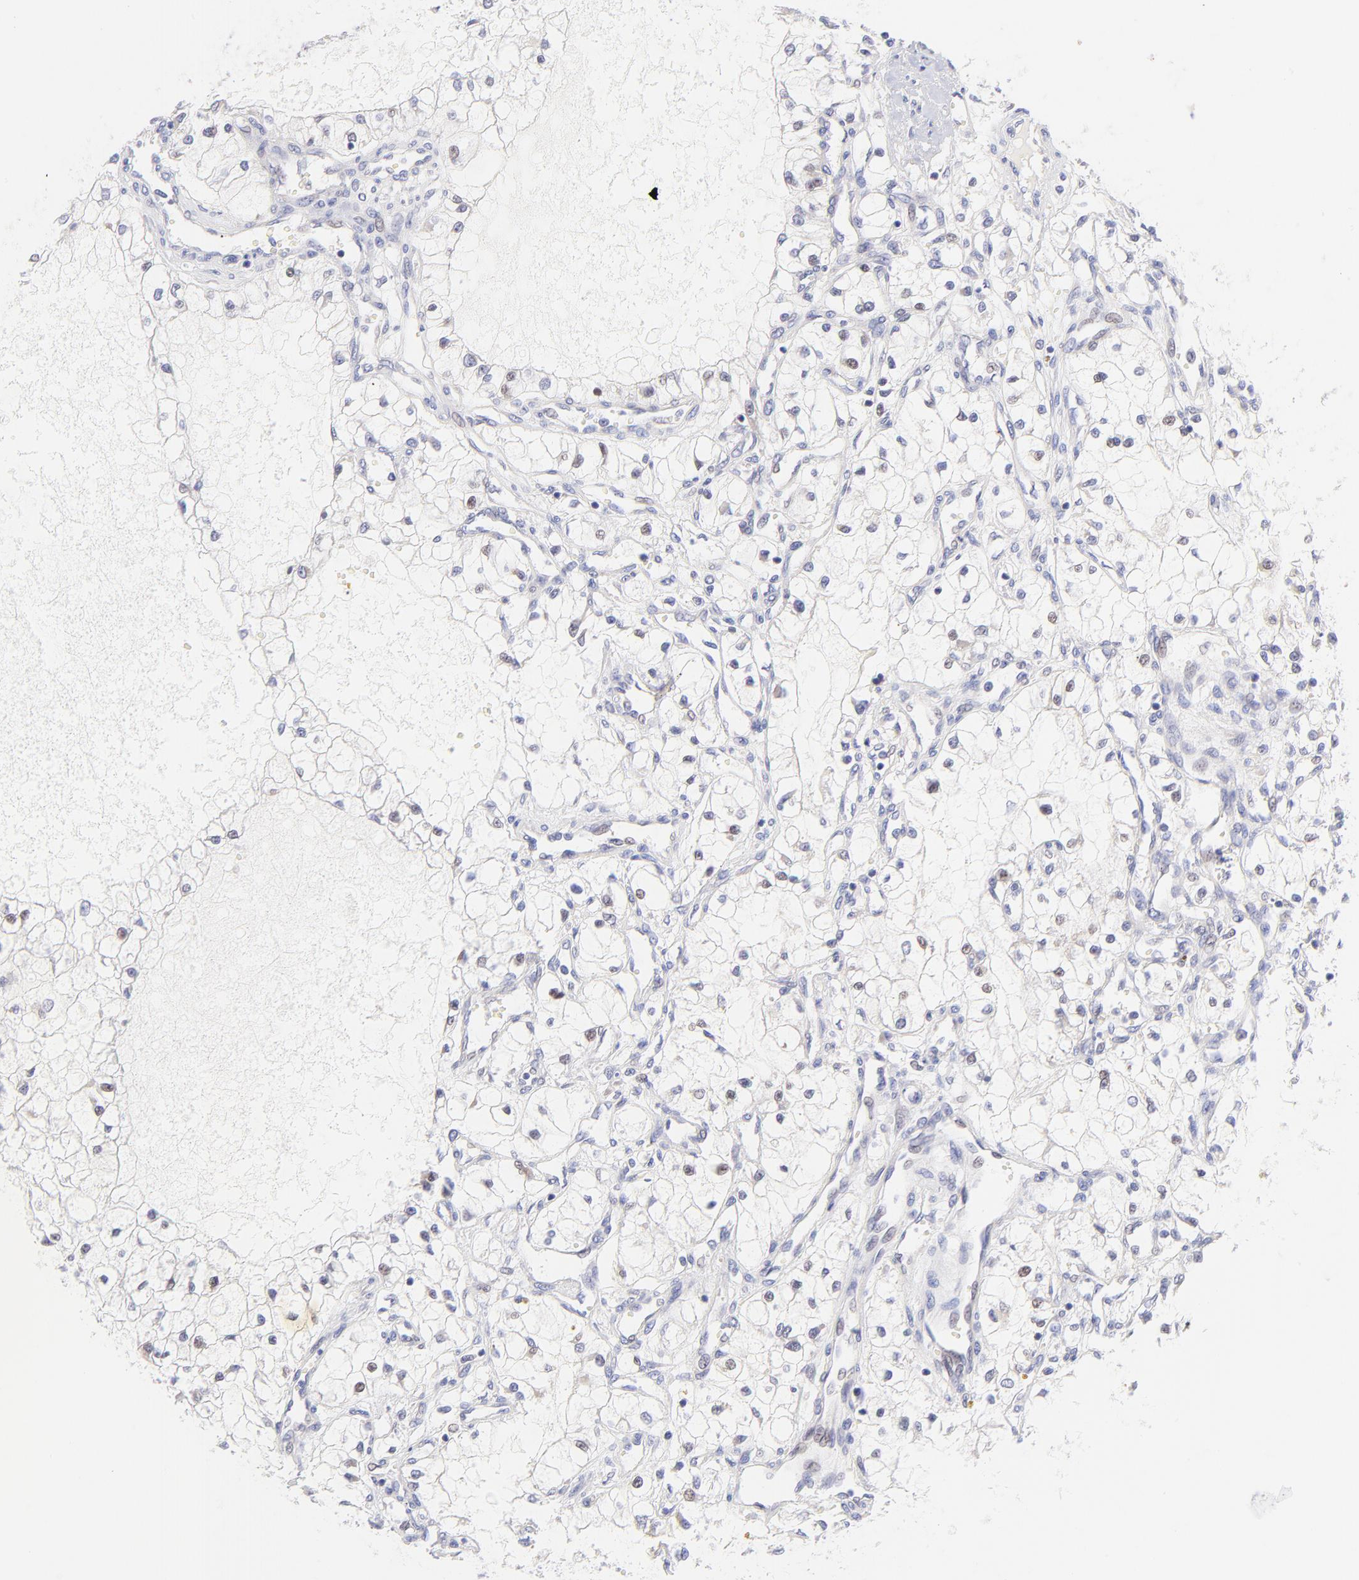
{"staining": {"intensity": "weak", "quantity": "<25%", "location": "nuclear"}, "tissue": "renal cancer", "cell_type": "Tumor cells", "image_type": "cancer", "snomed": [{"axis": "morphology", "description": "Adenocarcinoma, NOS"}, {"axis": "topography", "description": "Kidney"}], "caption": "Tumor cells show no significant protein staining in renal cancer (adenocarcinoma).", "gene": "PBDC1", "patient": {"sex": "male", "age": 61}}